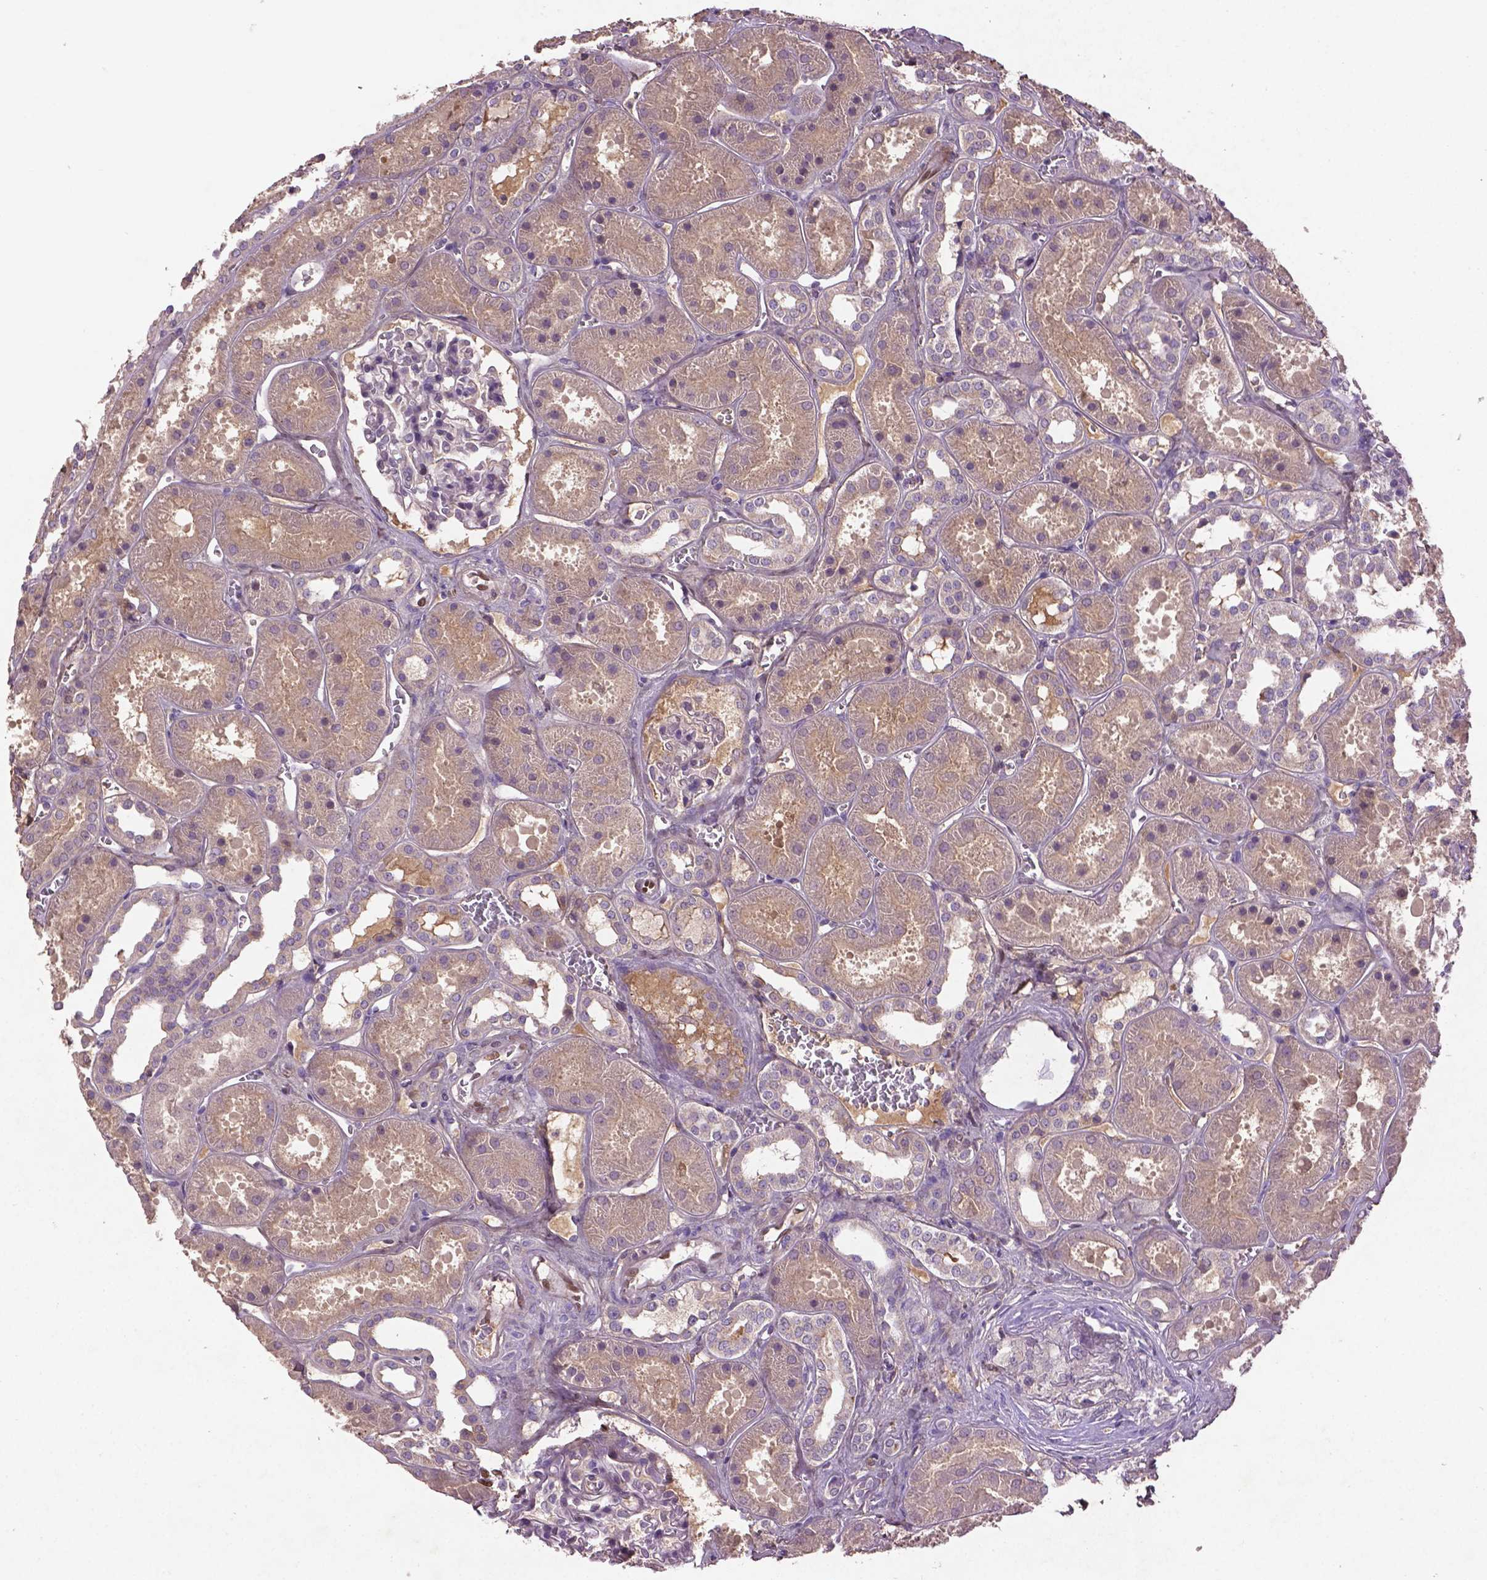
{"staining": {"intensity": "negative", "quantity": "none", "location": "none"}, "tissue": "kidney", "cell_type": "Cells in glomeruli", "image_type": "normal", "snomed": [{"axis": "morphology", "description": "Normal tissue, NOS"}, {"axis": "topography", "description": "Kidney"}], "caption": "A photomicrograph of kidney stained for a protein shows no brown staining in cells in glomeruli. (DAB IHC with hematoxylin counter stain).", "gene": "SOX17", "patient": {"sex": "female", "age": 41}}